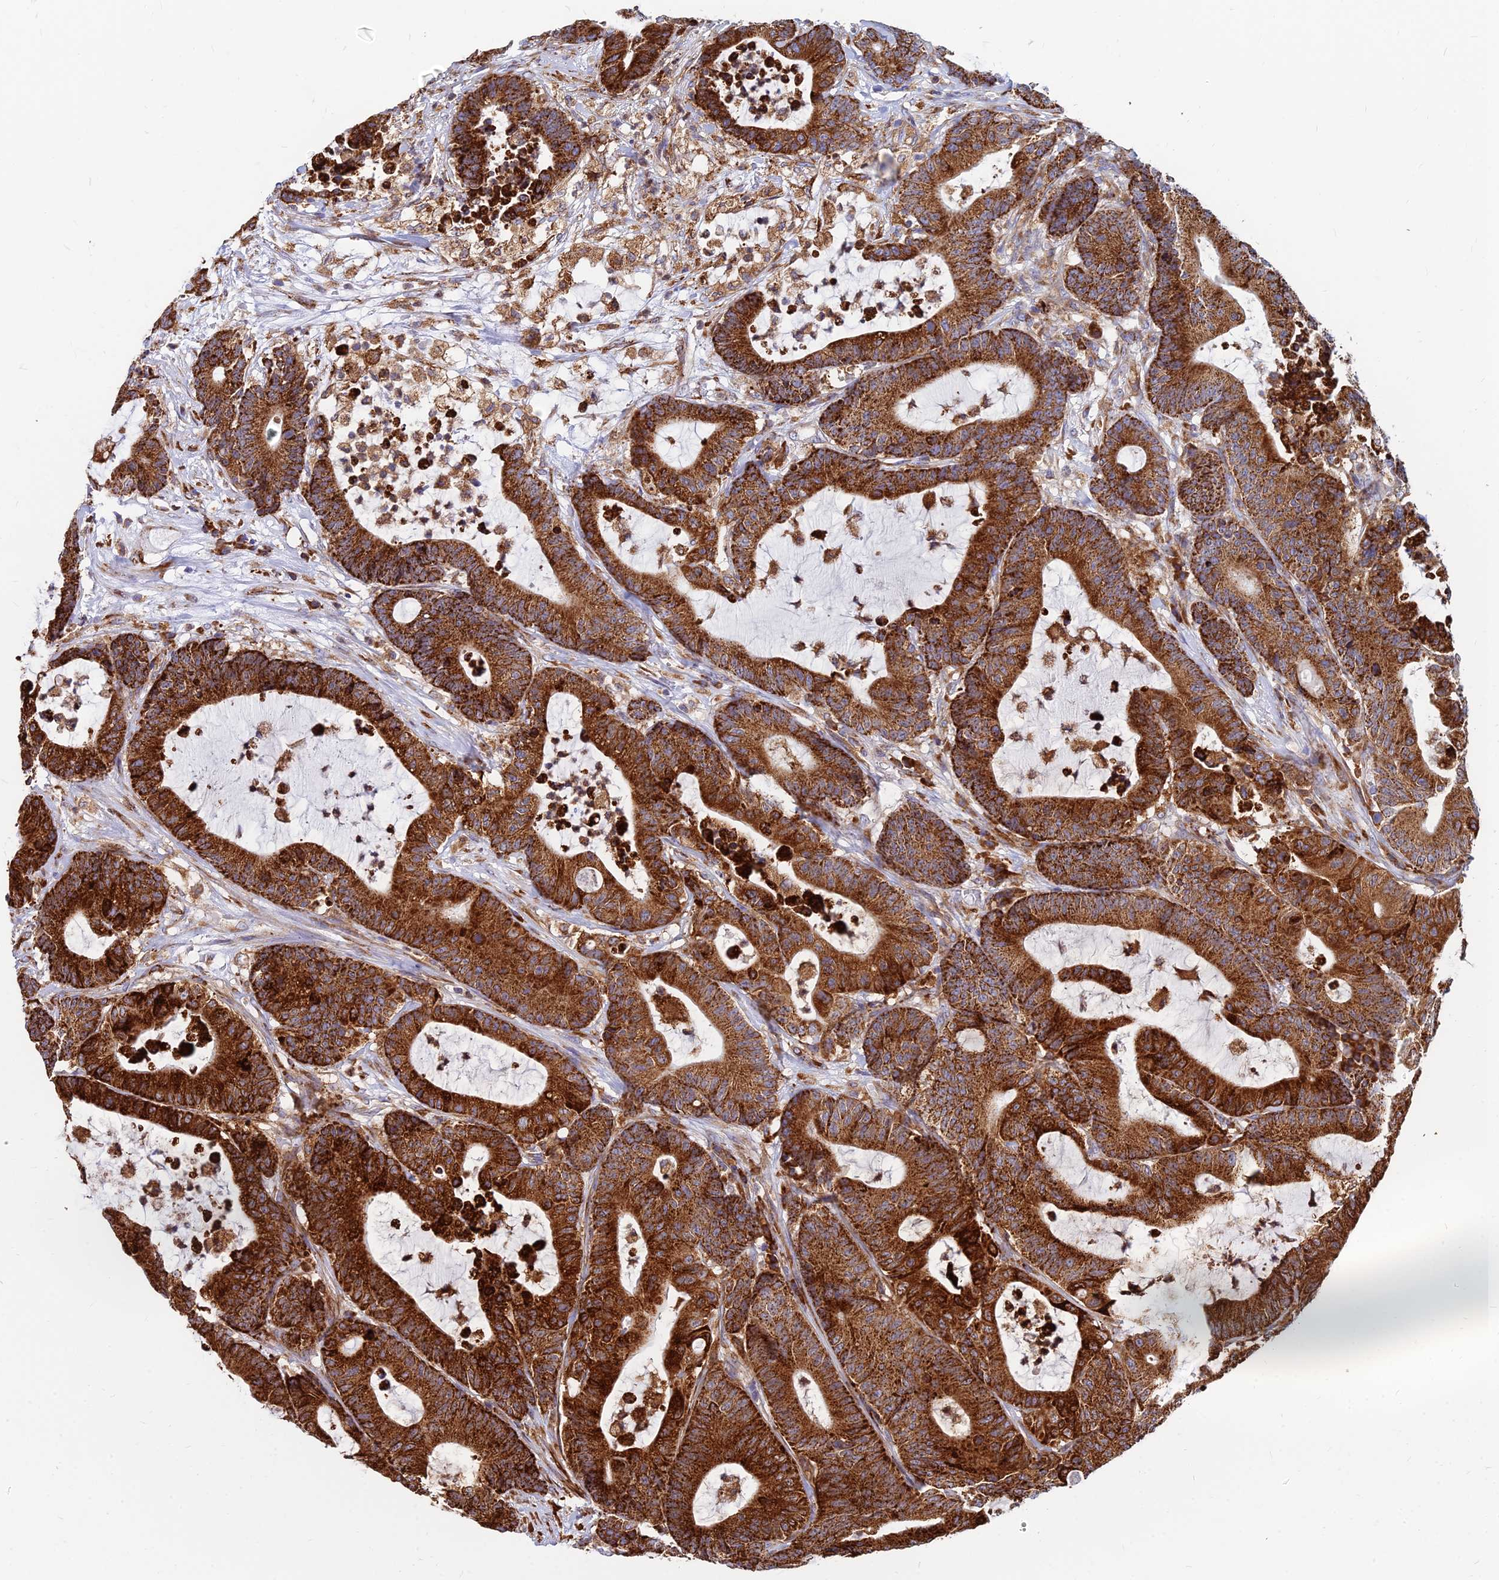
{"staining": {"intensity": "strong", "quantity": ">75%", "location": "cytoplasmic/membranous"}, "tissue": "colorectal cancer", "cell_type": "Tumor cells", "image_type": "cancer", "snomed": [{"axis": "morphology", "description": "Adenocarcinoma, NOS"}, {"axis": "topography", "description": "Colon"}], "caption": "Immunohistochemical staining of colorectal cancer displays strong cytoplasmic/membranous protein staining in approximately >75% of tumor cells.", "gene": "CCT6B", "patient": {"sex": "female", "age": 84}}